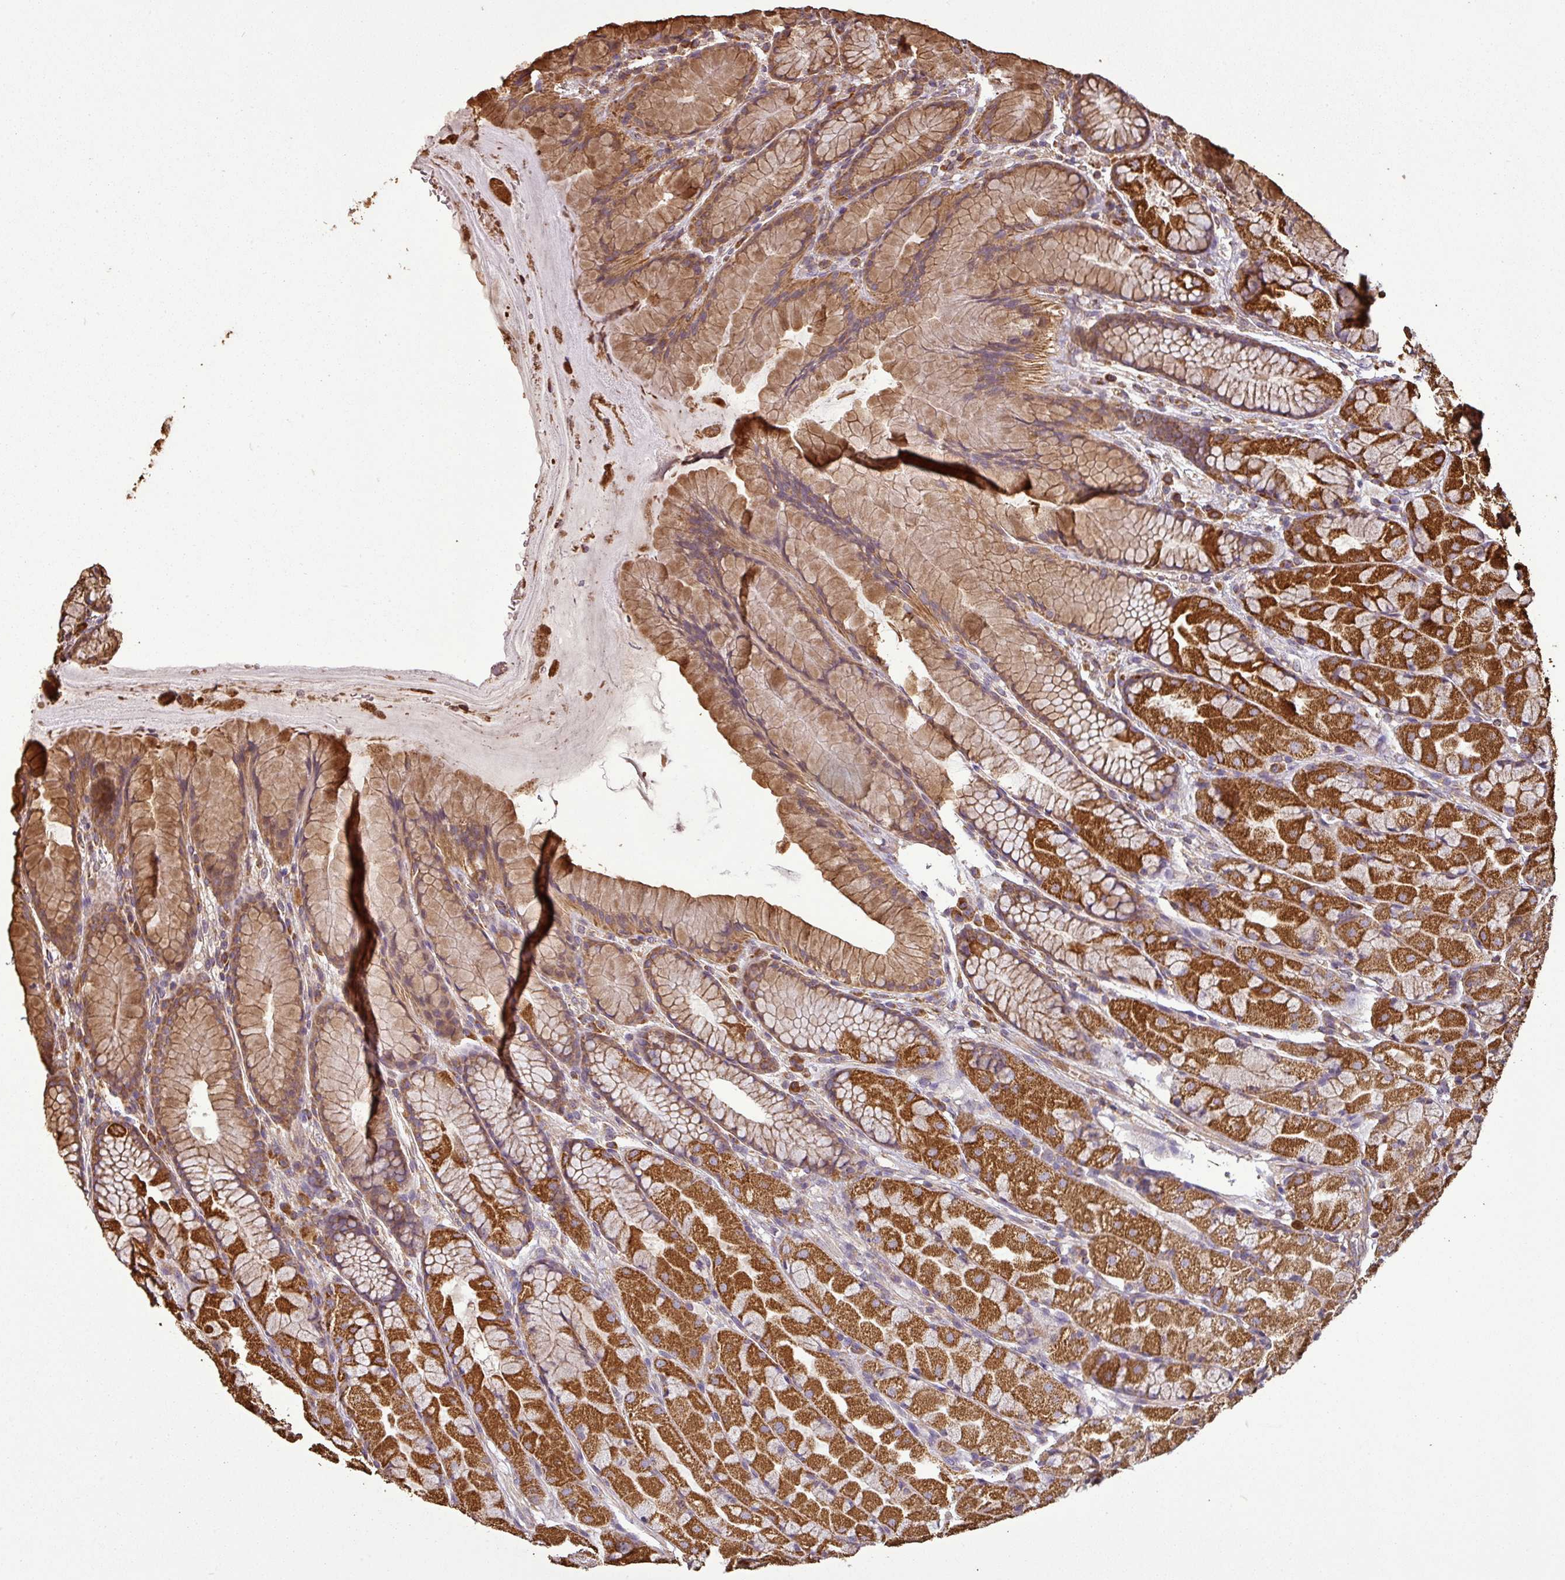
{"staining": {"intensity": "strong", "quantity": ">75%", "location": "cytoplasmic/membranous"}, "tissue": "stomach", "cell_type": "Glandular cells", "image_type": "normal", "snomed": [{"axis": "morphology", "description": "Normal tissue, NOS"}, {"axis": "topography", "description": "Stomach"}], "caption": "Benign stomach shows strong cytoplasmic/membranous staining in approximately >75% of glandular cells, visualized by immunohistochemistry.", "gene": "PLEKHM1", "patient": {"sex": "male", "age": 57}}